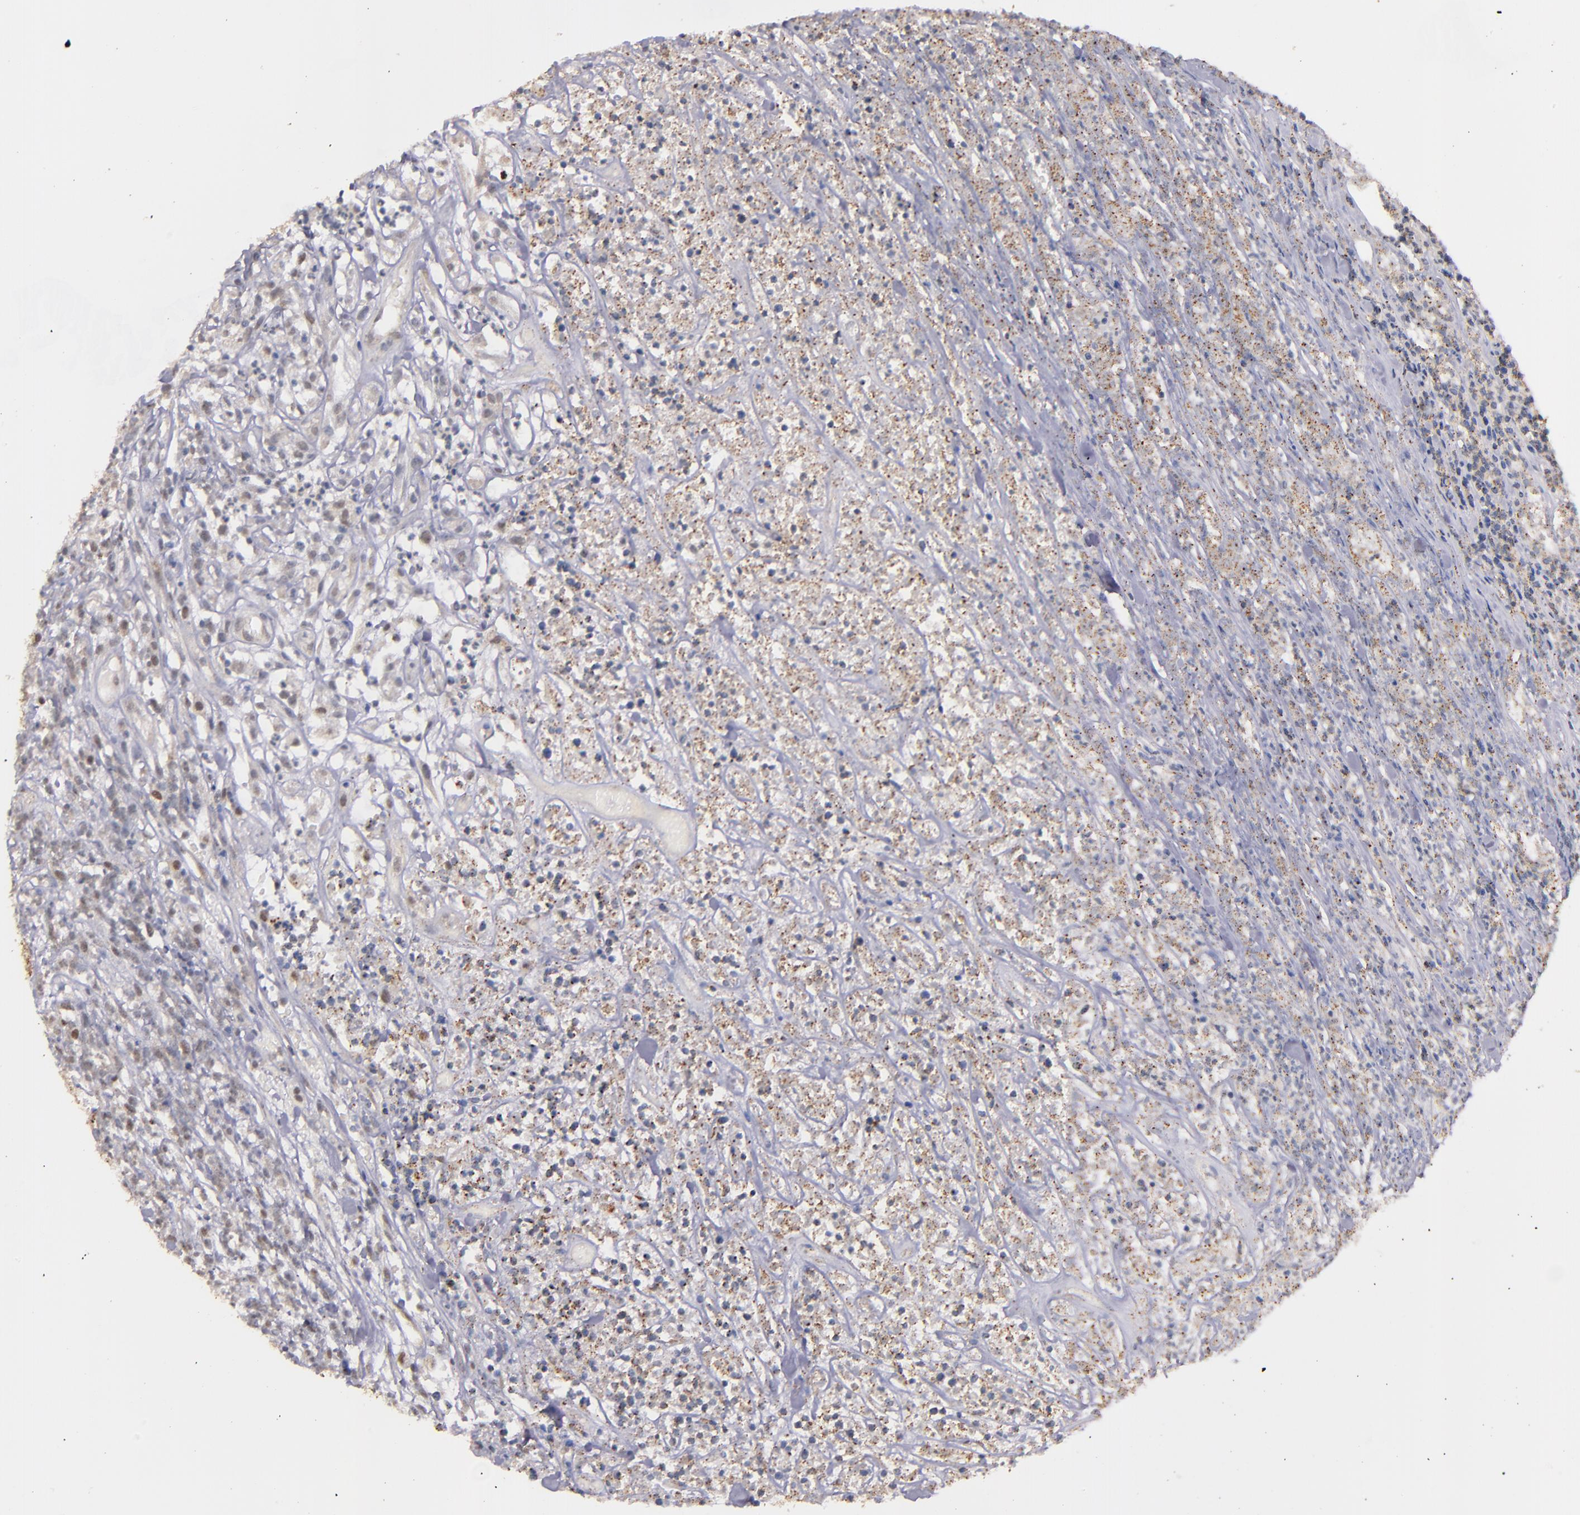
{"staining": {"intensity": "negative", "quantity": "none", "location": "none"}, "tissue": "lymphoma", "cell_type": "Tumor cells", "image_type": "cancer", "snomed": [{"axis": "morphology", "description": "Malignant lymphoma, non-Hodgkin's type, High grade"}, {"axis": "topography", "description": "Lymph node"}], "caption": "Tumor cells show no significant positivity in lymphoma. (Stains: DAB IHC with hematoxylin counter stain, Microscopy: brightfield microscopy at high magnification).", "gene": "SYP", "patient": {"sex": "female", "age": 73}}